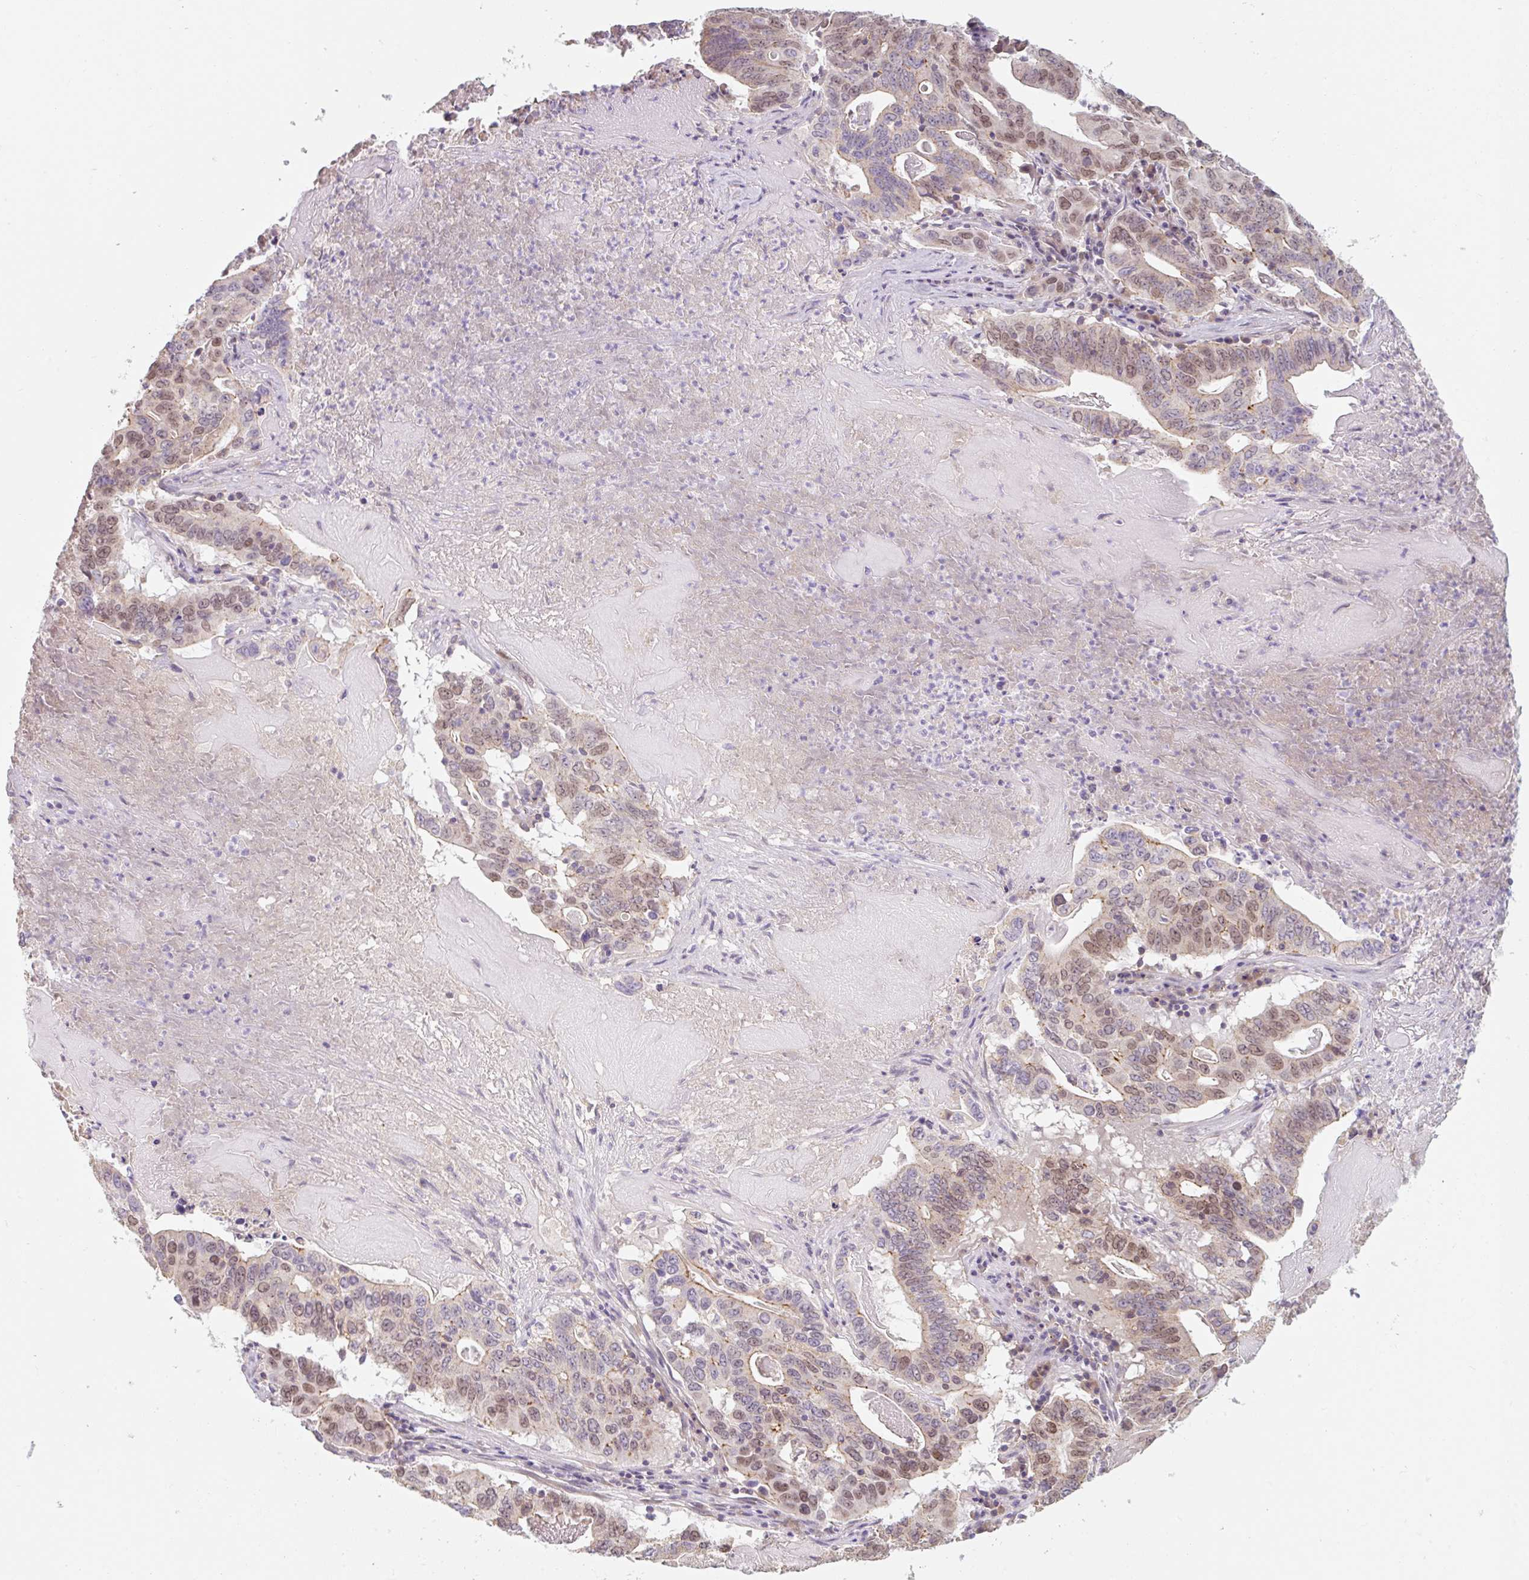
{"staining": {"intensity": "moderate", "quantity": ">75%", "location": "nuclear"}, "tissue": "lung cancer", "cell_type": "Tumor cells", "image_type": "cancer", "snomed": [{"axis": "morphology", "description": "Adenocarcinoma, NOS"}, {"axis": "topography", "description": "Lung"}], "caption": "High-magnification brightfield microscopy of lung cancer (adenocarcinoma) stained with DAB (3,3'-diaminobenzidine) (brown) and counterstained with hematoxylin (blue). tumor cells exhibit moderate nuclear positivity is seen in about>75% of cells.", "gene": "MIA2", "patient": {"sex": "female", "age": 60}}